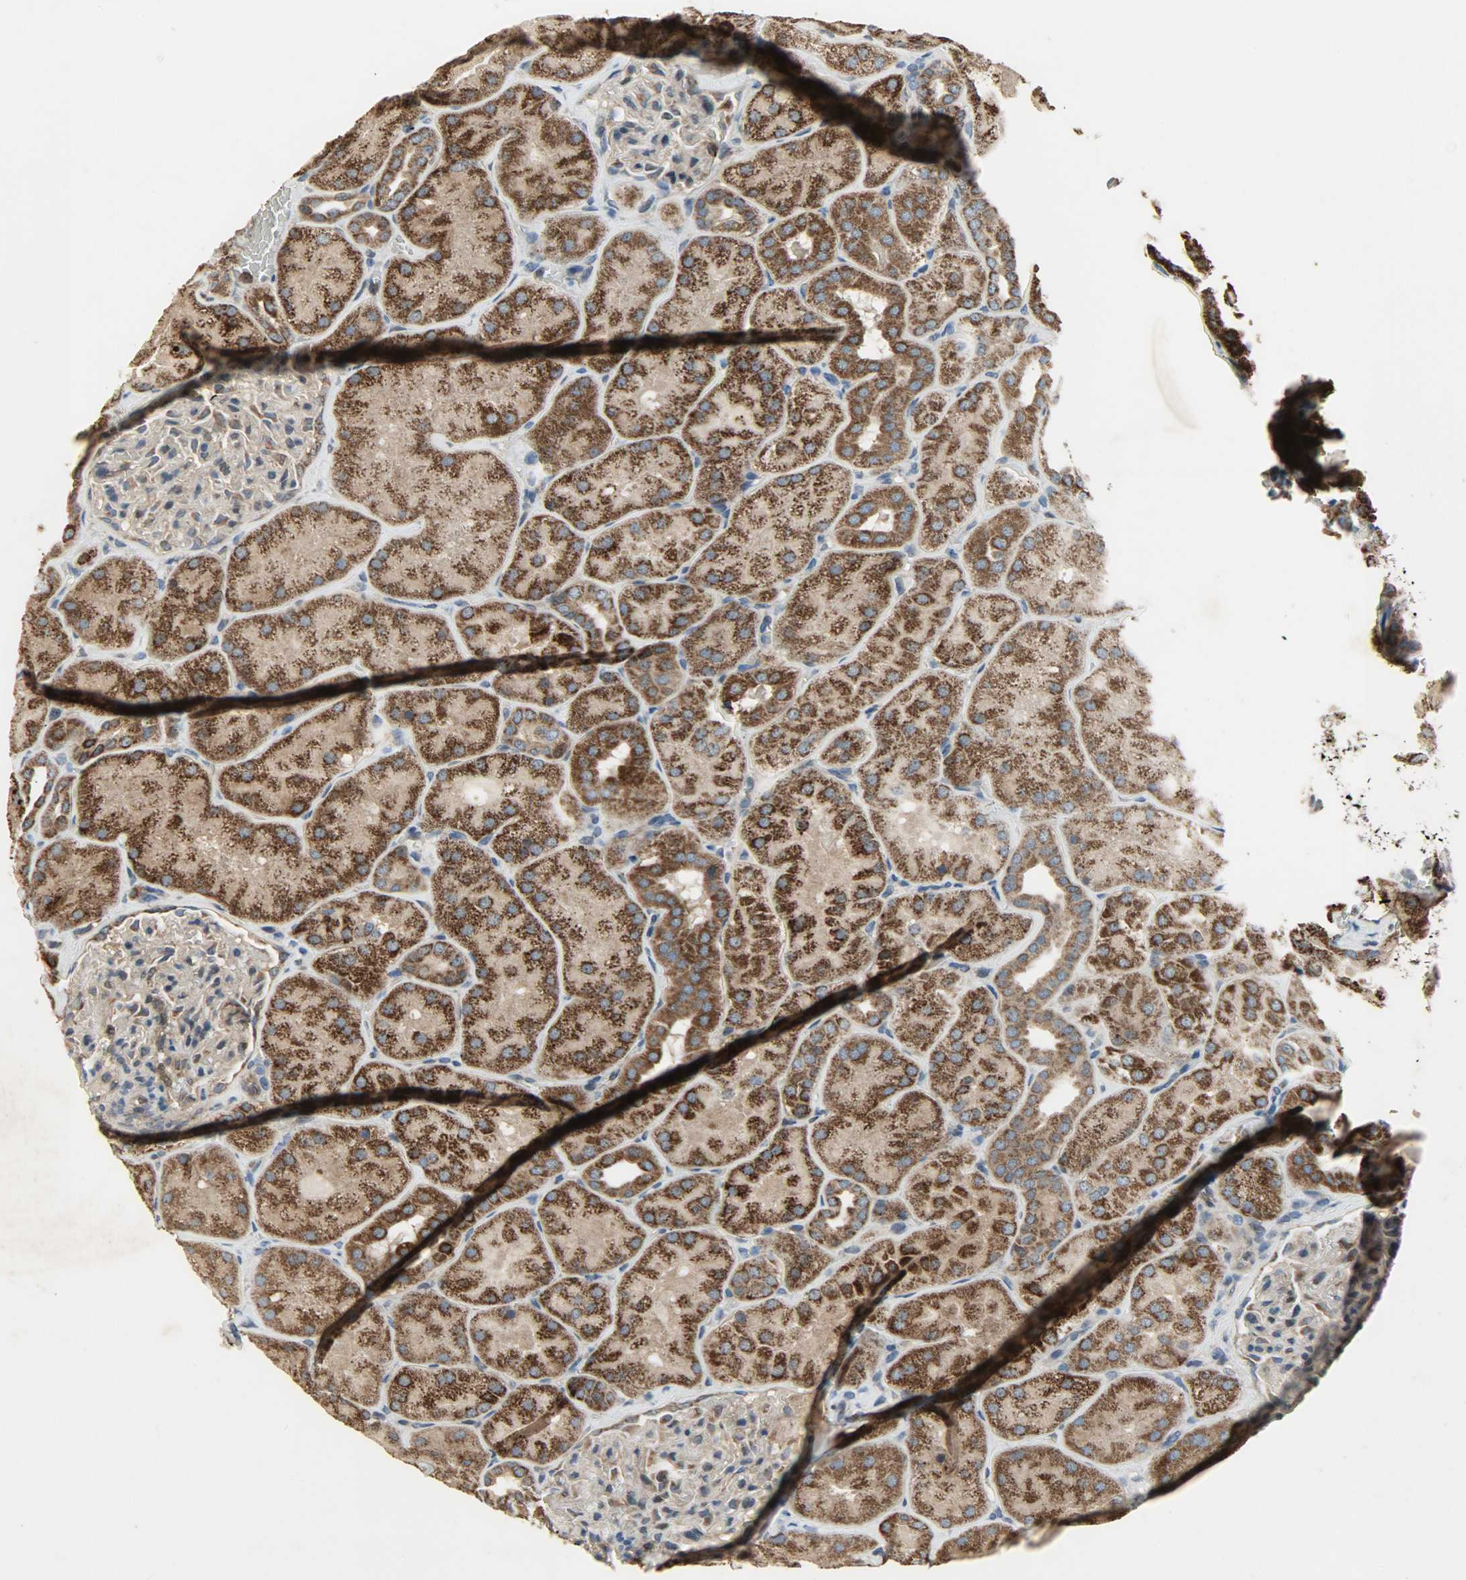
{"staining": {"intensity": "moderate", "quantity": "25%-75%", "location": "cytoplasmic/membranous"}, "tissue": "kidney", "cell_type": "Cells in glomeruli", "image_type": "normal", "snomed": [{"axis": "morphology", "description": "Normal tissue, NOS"}, {"axis": "topography", "description": "Kidney"}], "caption": "A histopathology image of human kidney stained for a protein shows moderate cytoplasmic/membranous brown staining in cells in glomeruli.", "gene": "AMT", "patient": {"sex": "male", "age": 28}}